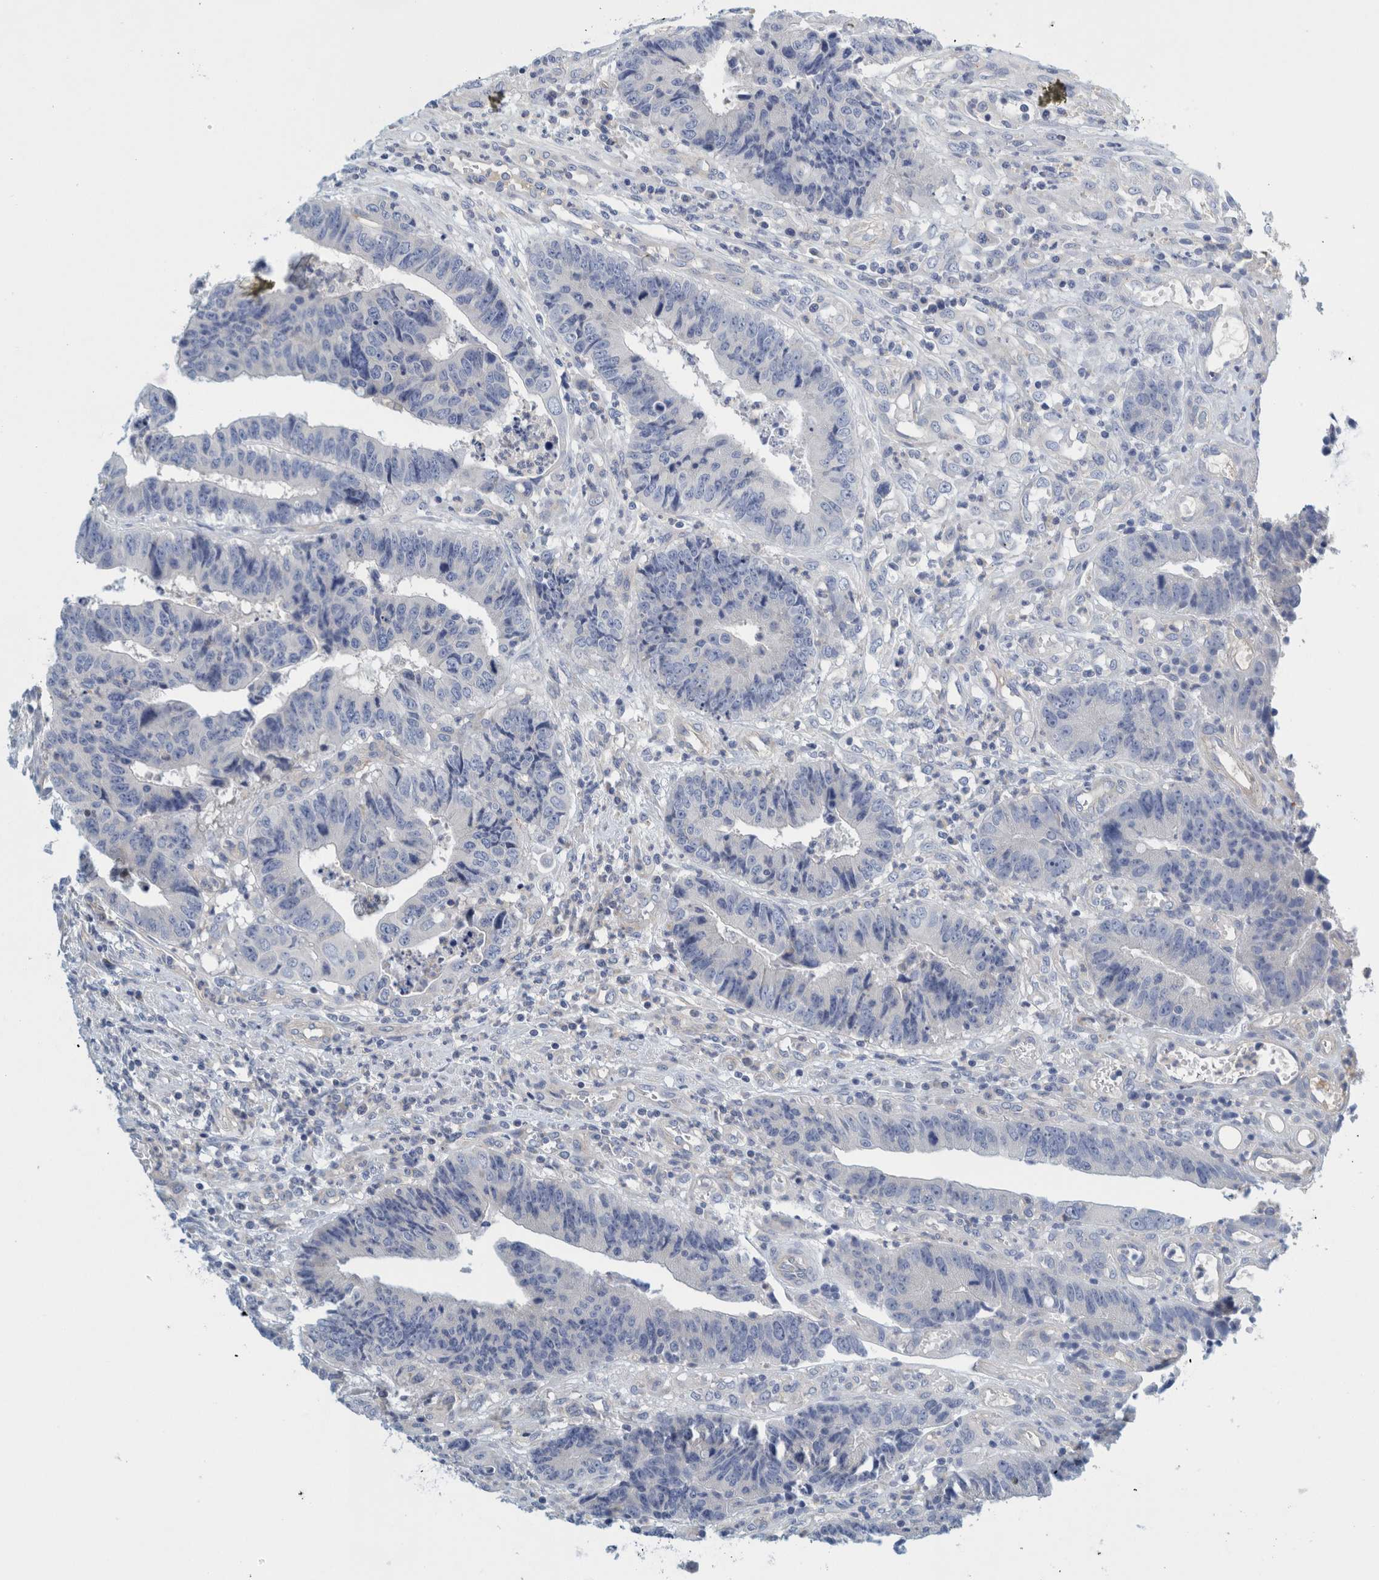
{"staining": {"intensity": "negative", "quantity": "none", "location": "none"}, "tissue": "colorectal cancer", "cell_type": "Tumor cells", "image_type": "cancer", "snomed": [{"axis": "morphology", "description": "Adenocarcinoma, NOS"}, {"axis": "topography", "description": "Rectum"}], "caption": "The photomicrograph displays no staining of tumor cells in colorectal cancer (adenocarcinoma). (DAB (3,3'-diaminobenzidine) immunohistochemistry visualized using brightfield microscopy, high magnification).", "gene": "ZNF324B", "patient": {"sex": "male", "age": 84}}